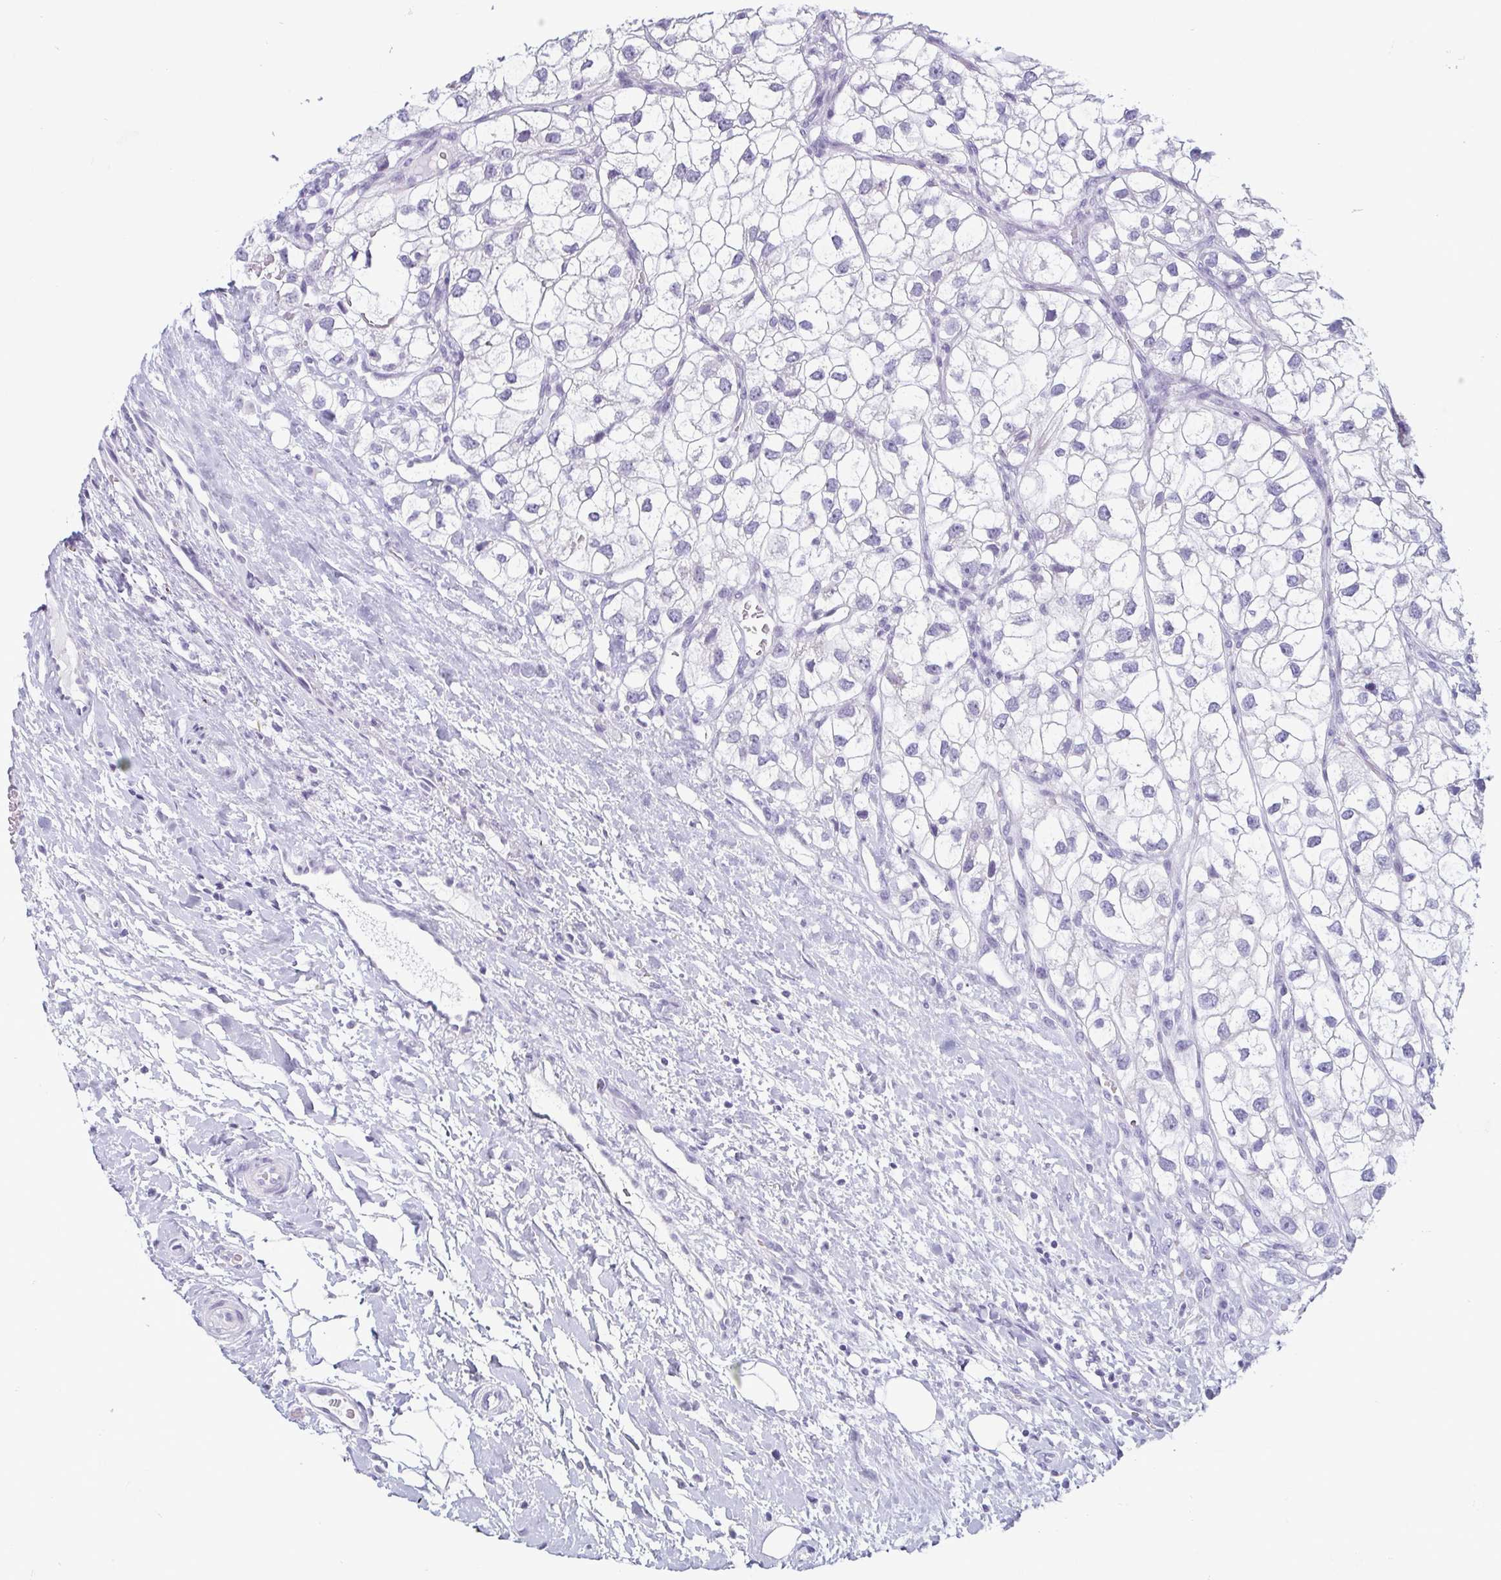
{"staining": {"intensity": "negative", "quantity": "none", "location": "none"}, "tissue": "renal cancer", "cell_type": "Tumor cells", "image_type": "cancer", "snomed": [{"axis": "morphology", "description": "Adenocarcinoma, NOS"}, {"axis": "topography", "description": "Kidney"}], "caption": "Photomicrograph shows no protein expression in tumor cells of adenocarcinoma (renal) tissue.", "gene": "KRT78", "patient": {"sex": "male", "age": 59}}